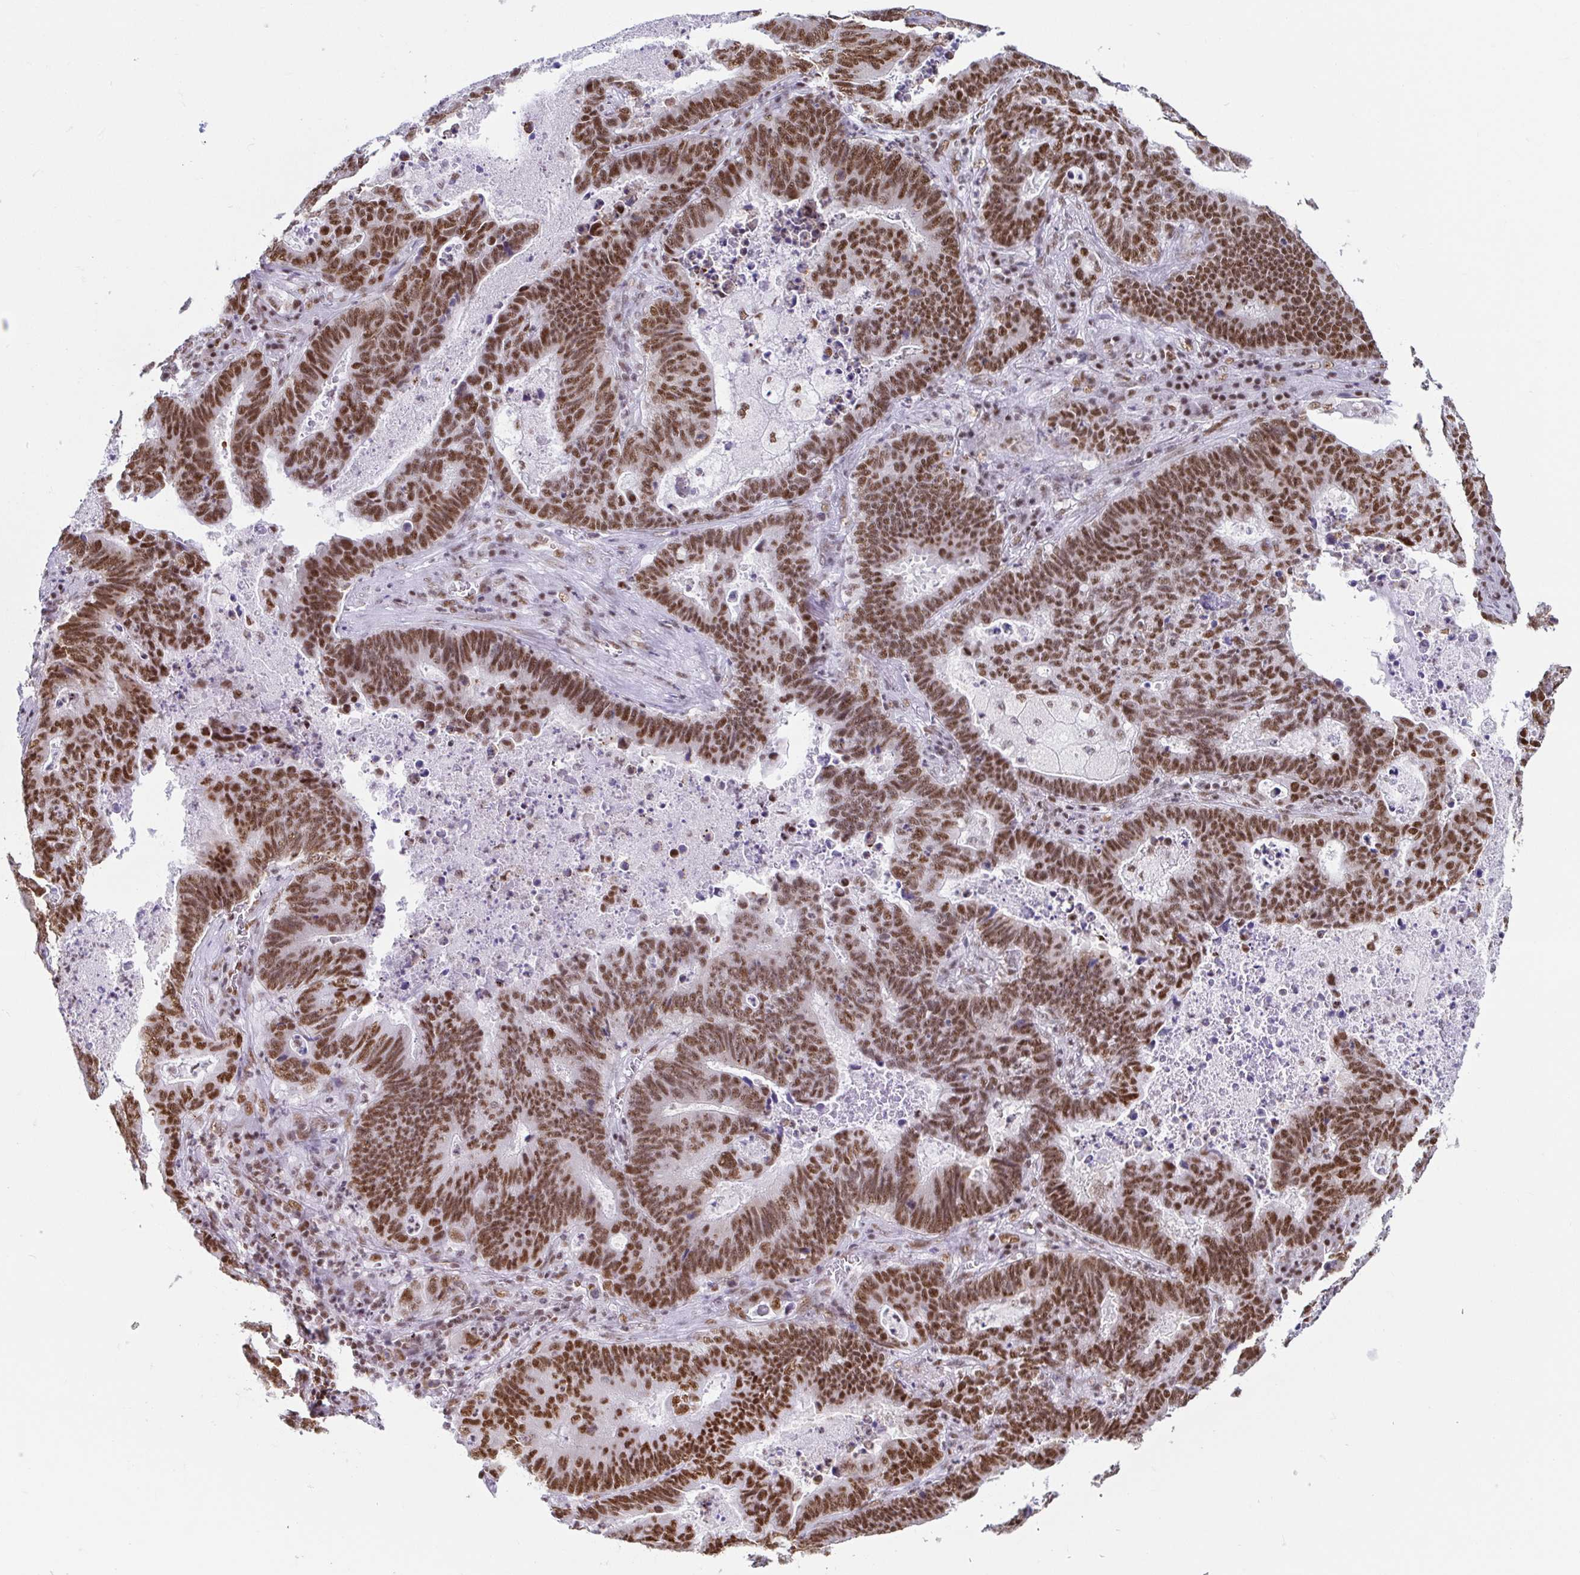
{"staining": {"intensity": "strong", "quantity": ">75%", "location": "nuclear"}, "tissue": "lung cancer", "cell_type": "Tumor cells", "image_type": "cancer", "snomed": [{"axis": "morphology", "description": "Aneuploidy"}, {"axis": "morphology", "description": "Adenocarcinoma, NOS"}, {"axis": "morphology", "description": "Adenocarcinoma primary or metastatic"}, {"axis": "topography", "description": "Lung"}], "caption": "Immunohistochemical staining of human adenocarcinoma primary or metastatic (lung) shows high levels of strong nuclear positivity in about >75% of tumor cells.", "gene": "EWSR1", "patient": {"sex": "female", "age": 75}}